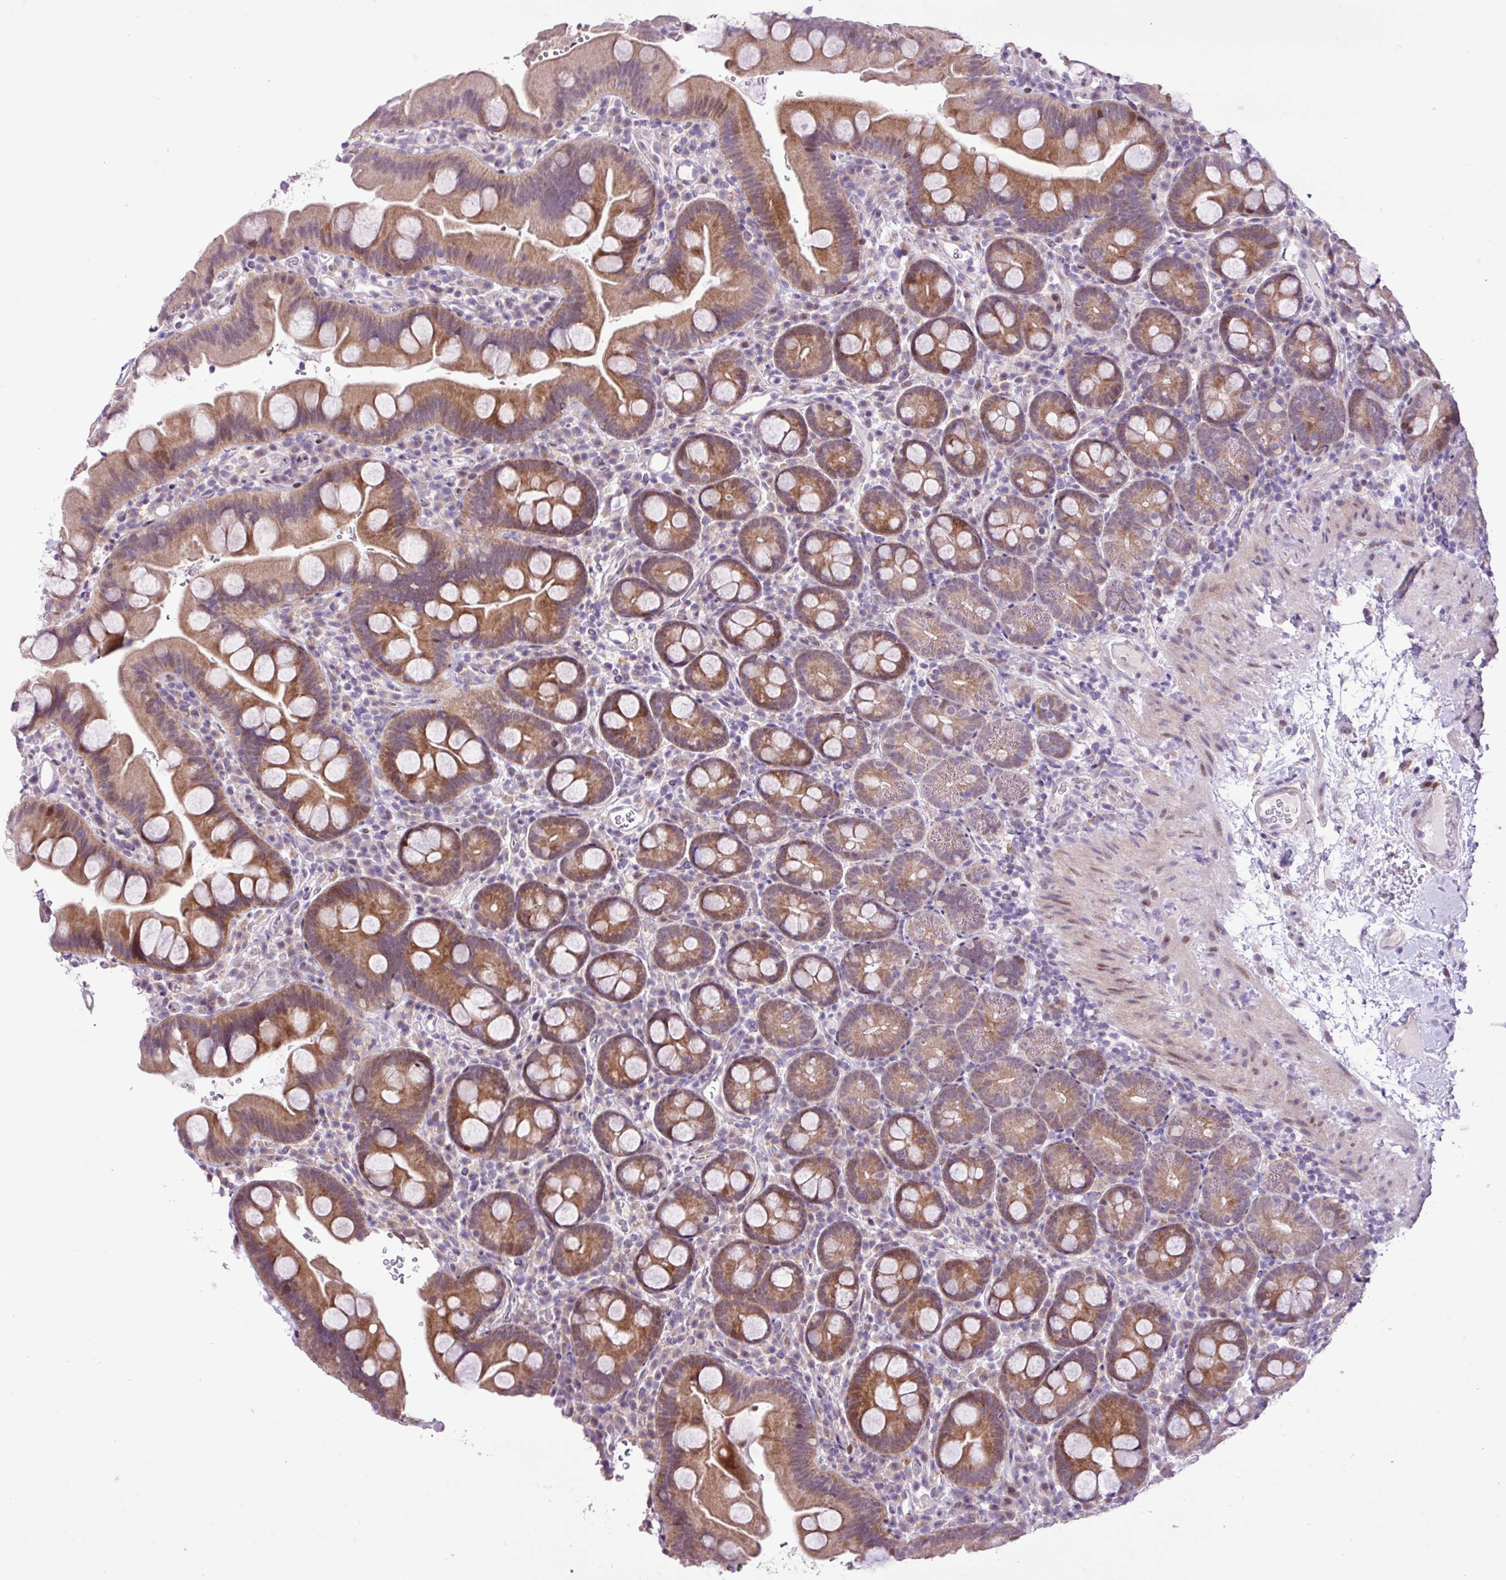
{"staining": {"intensity": "moderate", "quantity": ">75%", "location": "cytoplasmic/membranous,nuclear"}, "tissue": "small intestine", "cell_type": "Glandular cells", "image_type": "normal", "snomed": [{"axis": "morphology", "description": "Normal tissue, NOS"}, {"axis": "topography", "description": "Small intestine"}], "caption": "Brown immunohistochemical staining in unremarkable small intestine reveals moderate cytoplasmic/membranous,nuclear expression in about >75% of glandular cells. (DAB (3,3'-diaminobenzidine) = brown stain, brightfield microscopy at high magnification).", "gene": "ZNF354A", "patient": {"sex": "female", "age": 68}}